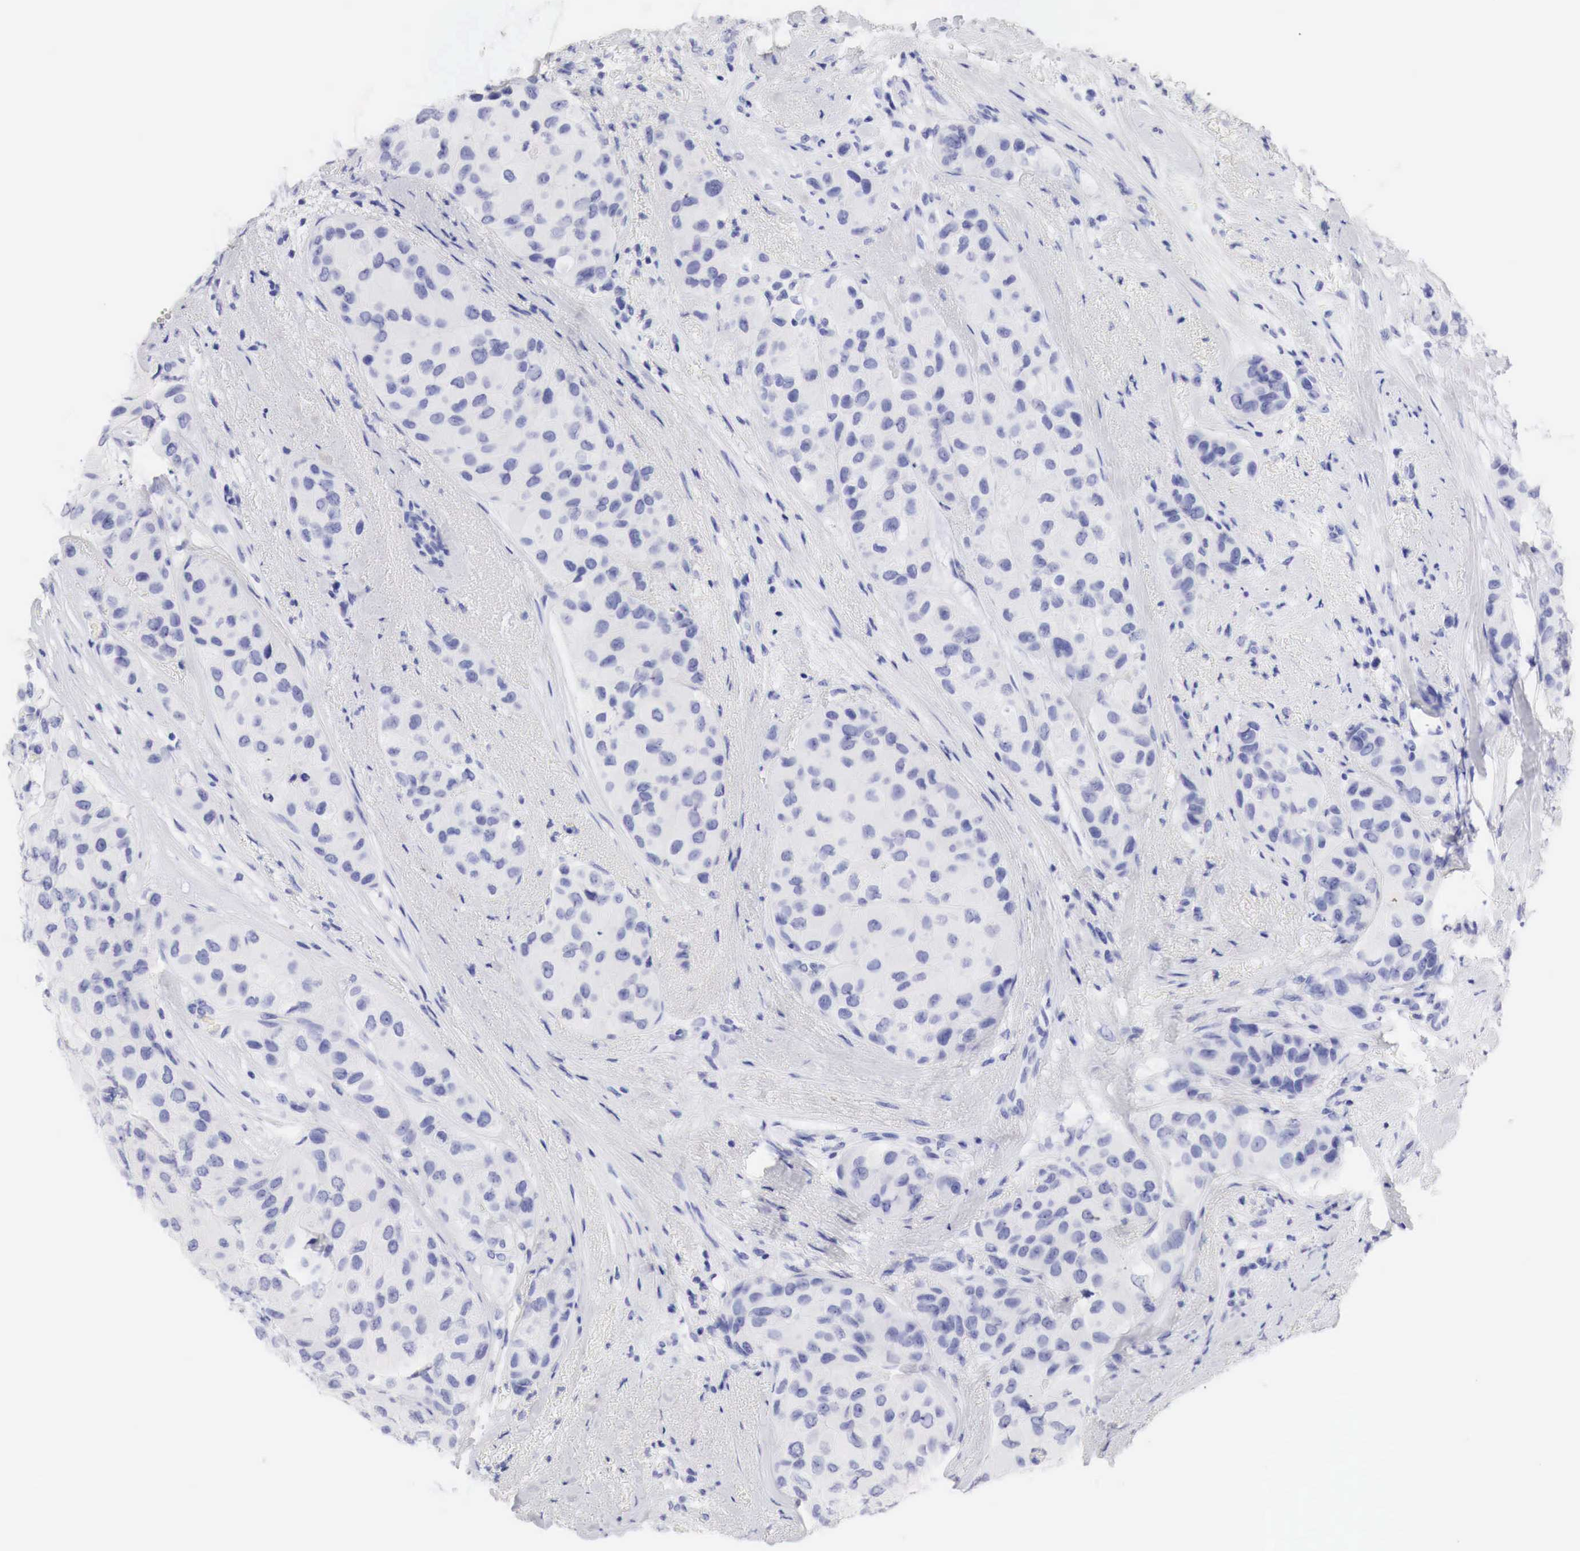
{"staining": {"intensity": "negative", "quantity": "none", "location": "none"}, "tissue": "breast cancer", "cell_type": "Tumor cells", "image_type": "cancer", "snomed": [{"axis": "morphology", "description": "Duct carcinoma"}, {"axis": "topography", "description": "Breast"}], "caption": "Immunohistochemistry (IHC) histopathology image of neoplastic tissue: breast cancer (infiltrating ductal carcinoma) stained with DAB (3,3'-diaminobenzidine) shows no significant protein positivity in tumor cells.", "gene": "TYR", "patient": {"sex": "female", "age": 68}}